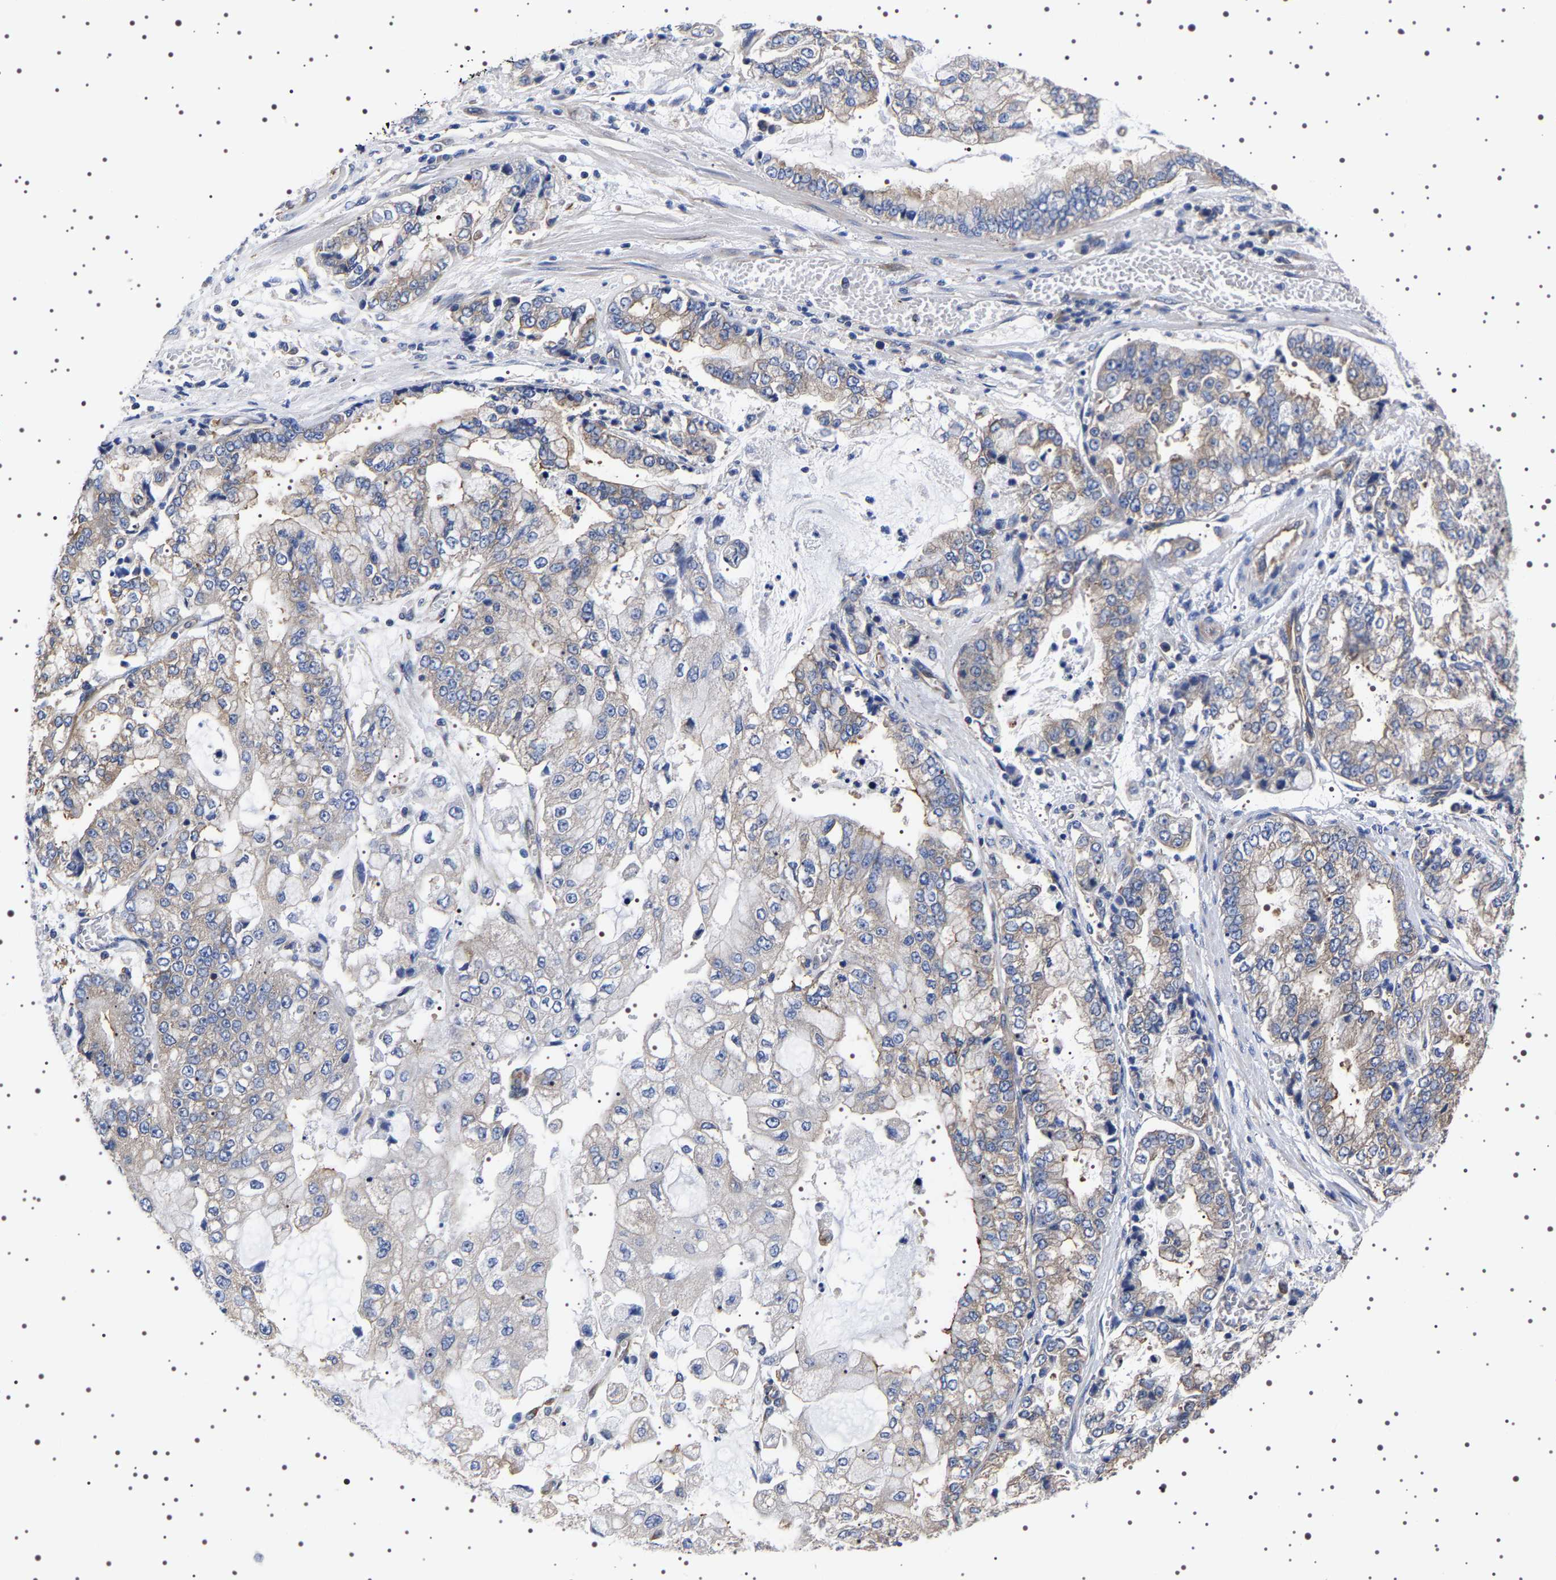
{"staining": {"intensity": "weak", "quantity": "25%-75%", "location": "cytoplasmic/membranous"}, "tissue": "stomach cancer", "cell_type": "Tumor cells", "image_type": "cancer", "snomed": [{"axis": "morphology", "description": "Adenocarcinoma, NOS"}, {"axis": "topography", "description": "Stomach"}], "caption": "IHC image of neoplastic tissue: human stomach cancer stained using IHC reveals low levels of weak protein expression localized specifically in the cytoplasmic/membranous of tumor cells, appearing as a cytoplasmic/membranous brown color.", "gene": "DARS1", "patient": {"sex": "male", "age": 76}}